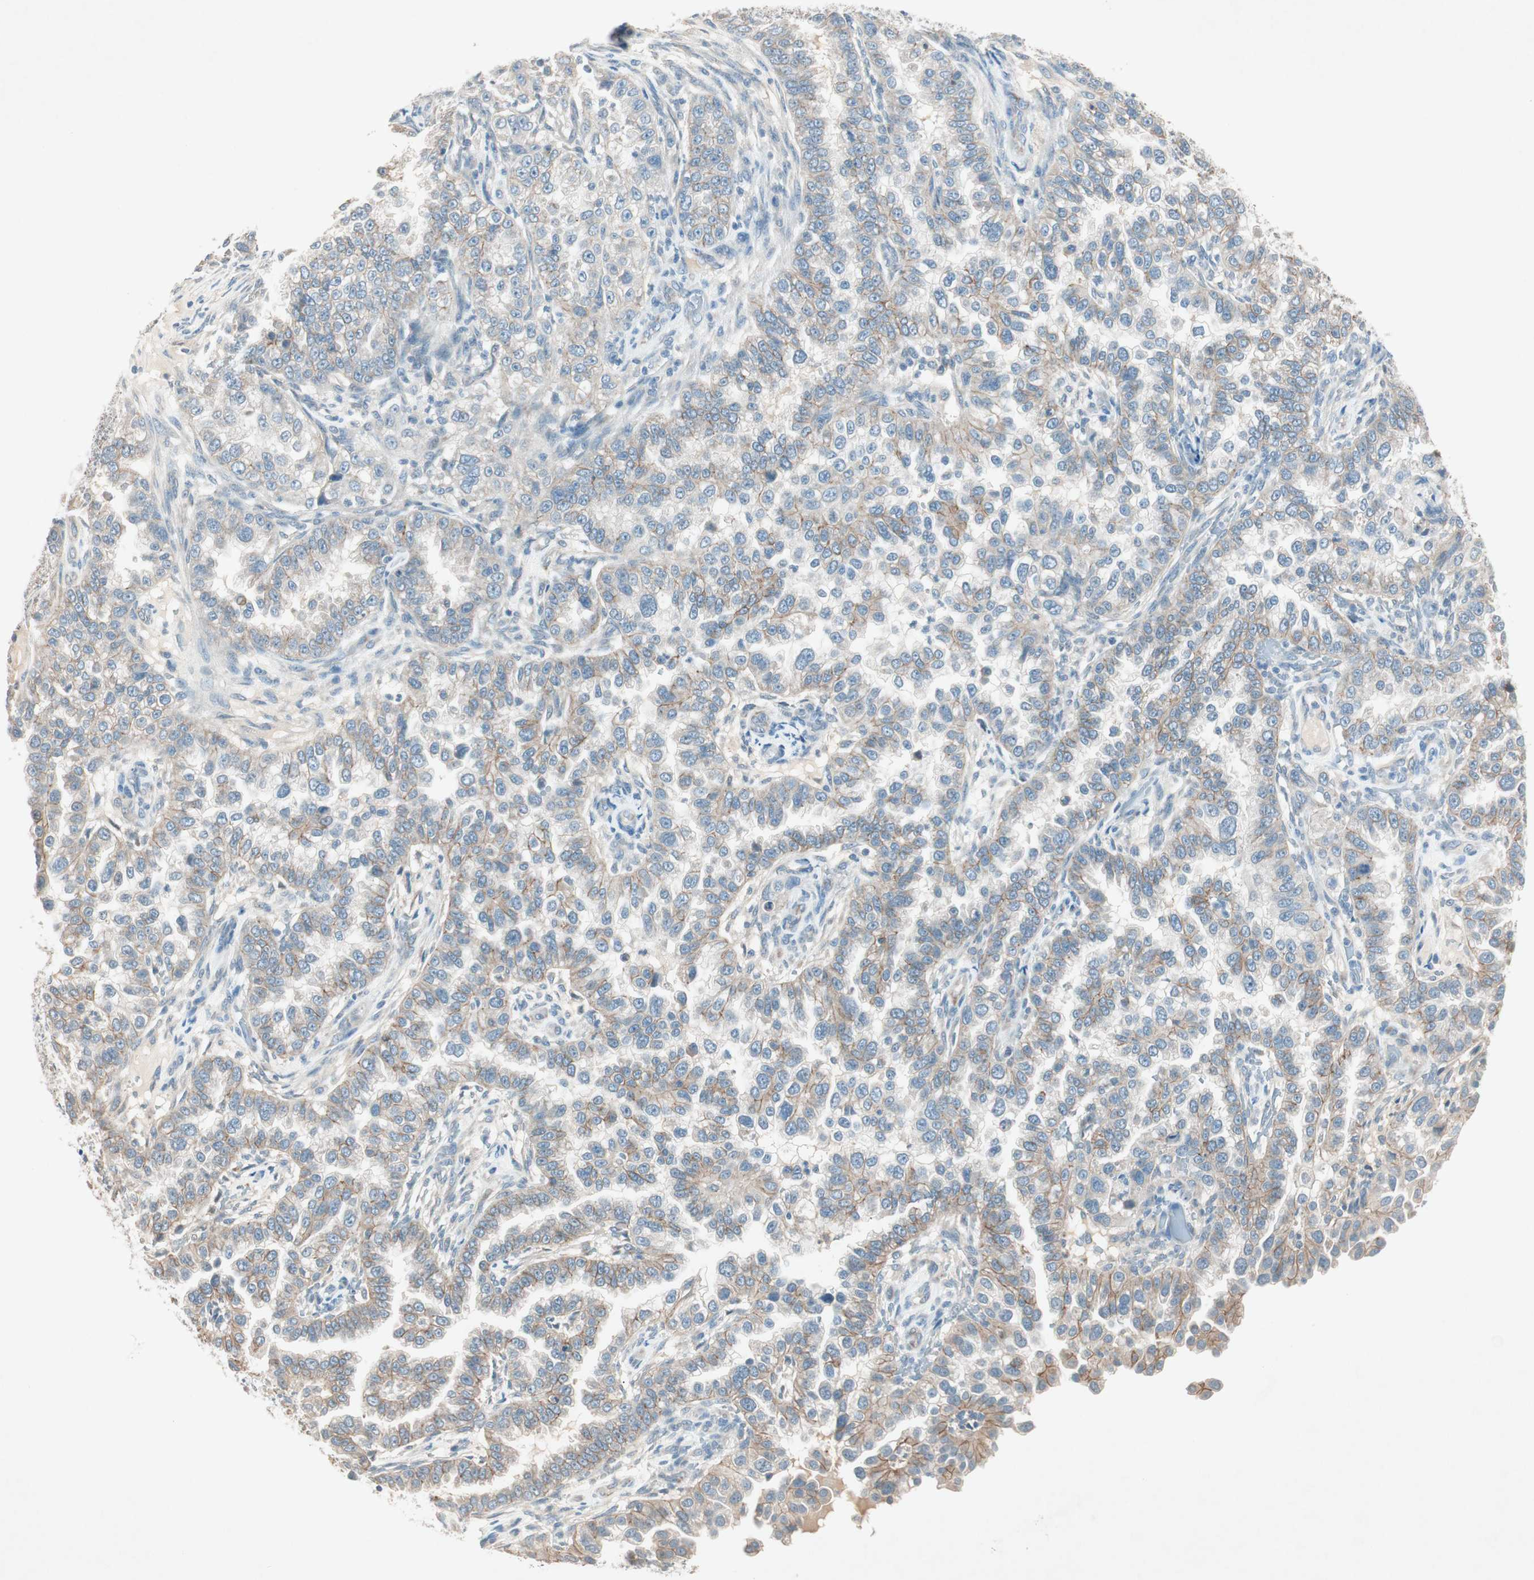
{"staining": {"intensity": "weak", "quantity": ">75%", "location": "cytoplasmic/membranous"}, "tissue": "endometrial cancer", "cell_type": "Tumor cells", "image_type": "cancer", "snomed": [{"axis": "morphology", "description": "Adenocarcinoma, NOS"}, {"axis": "topography", "description": "Endometrium"}], "caption": "A low amount of weak cytoplasmic/membranous positivity is seen in about >75% of tumor cells in endometrial adenocarcinoma tissue.", "gene": "NKAIN1", "patient": {"sex": "female", "age": 85}}